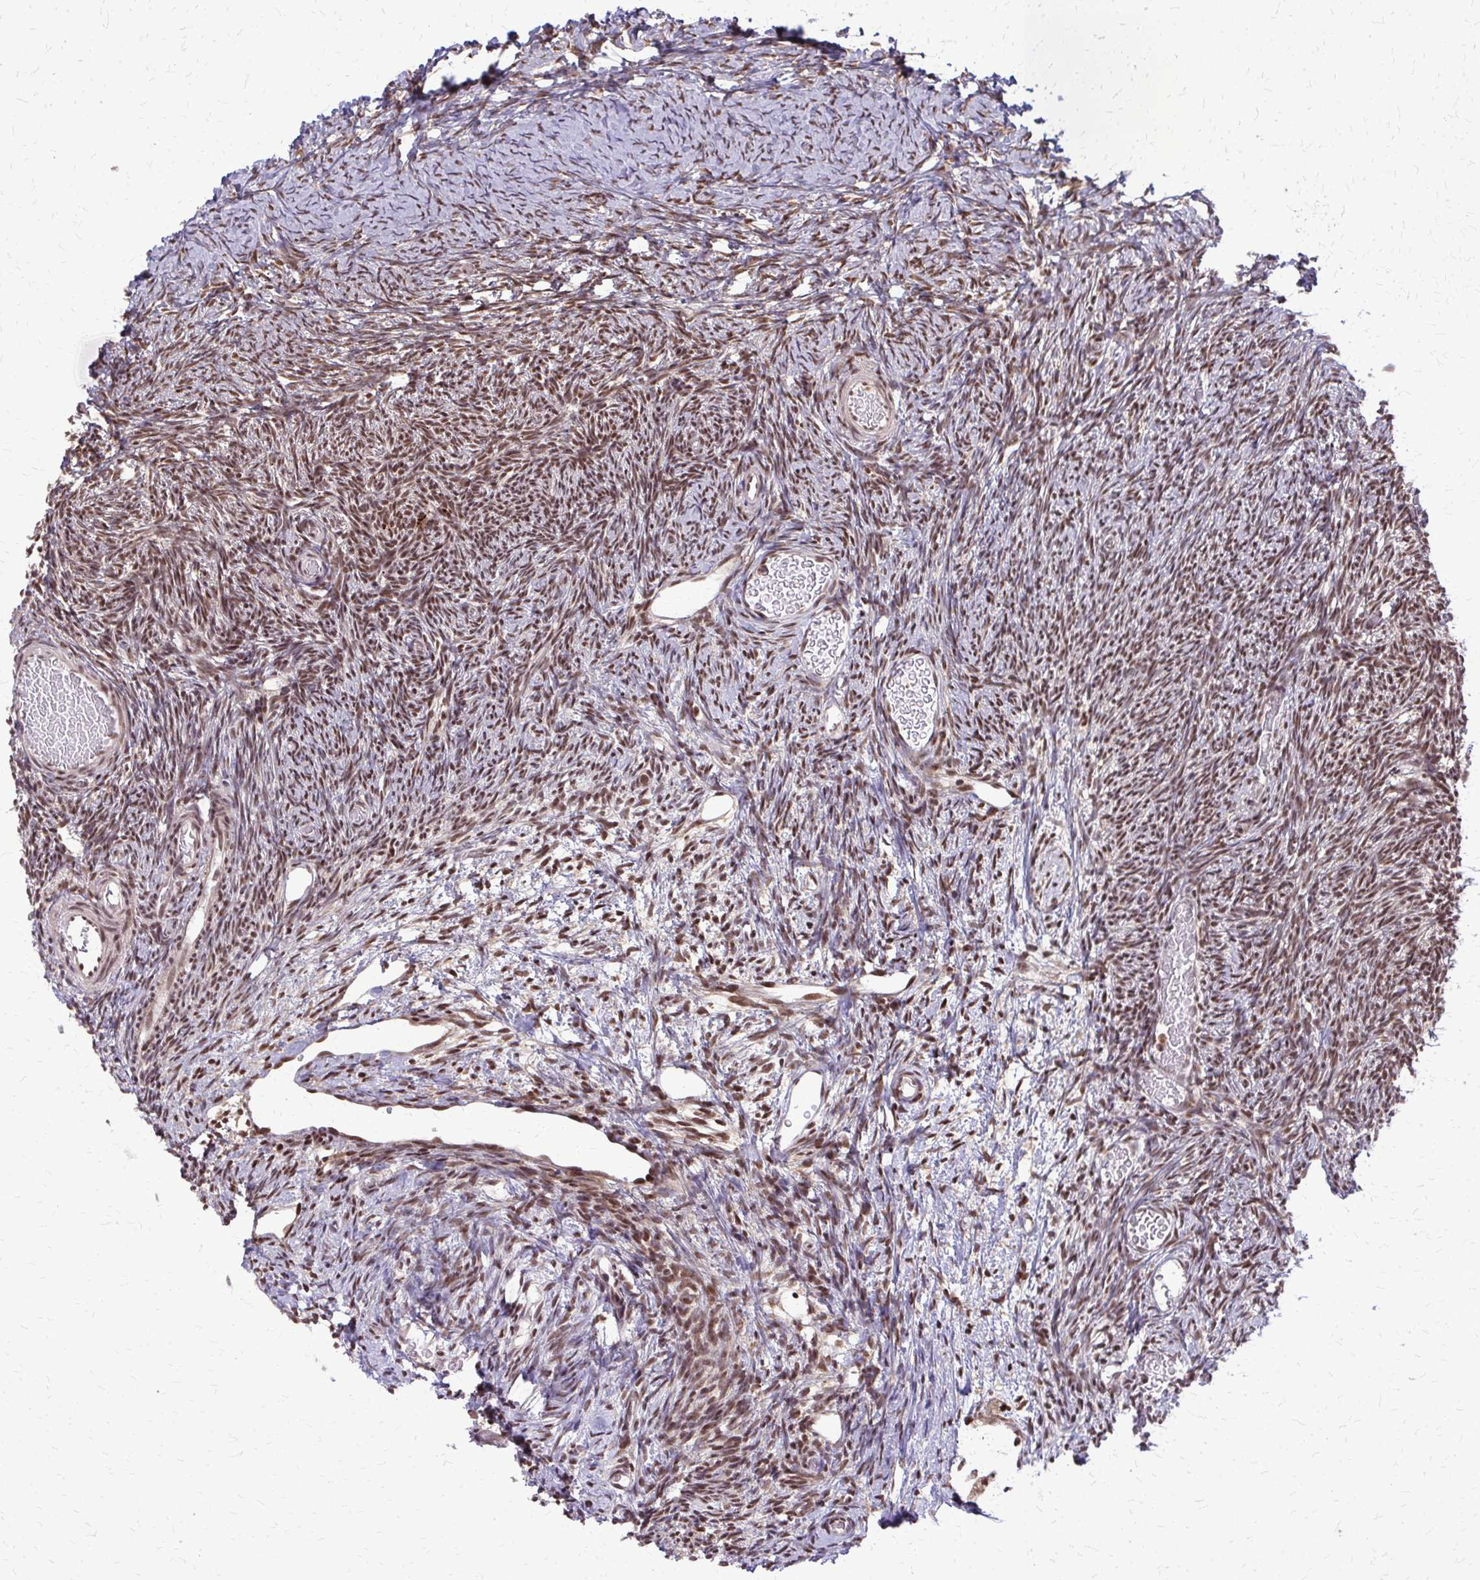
{"staining": {"intensity": "weak", "quantity": ">75%", "location": "cytoplasmic/membranous"}, "tissue": "ovary", "cell_type": "Follicle cells", "image_type": "normal", "snomed": [{"axis": "morphology", "description": "Normal tissue, NOS"}, {"axis": "topography", "description": "Ovary"}], "caption": "This is a photomicrograph of immunohistochemistry (IHC) staining of unremarkable ovary, which shows weak expression in the cytoplasmic/membranous of follicle cells.", "gene": "HDAC3", "patient": {"sex": "female", "age": 39}}